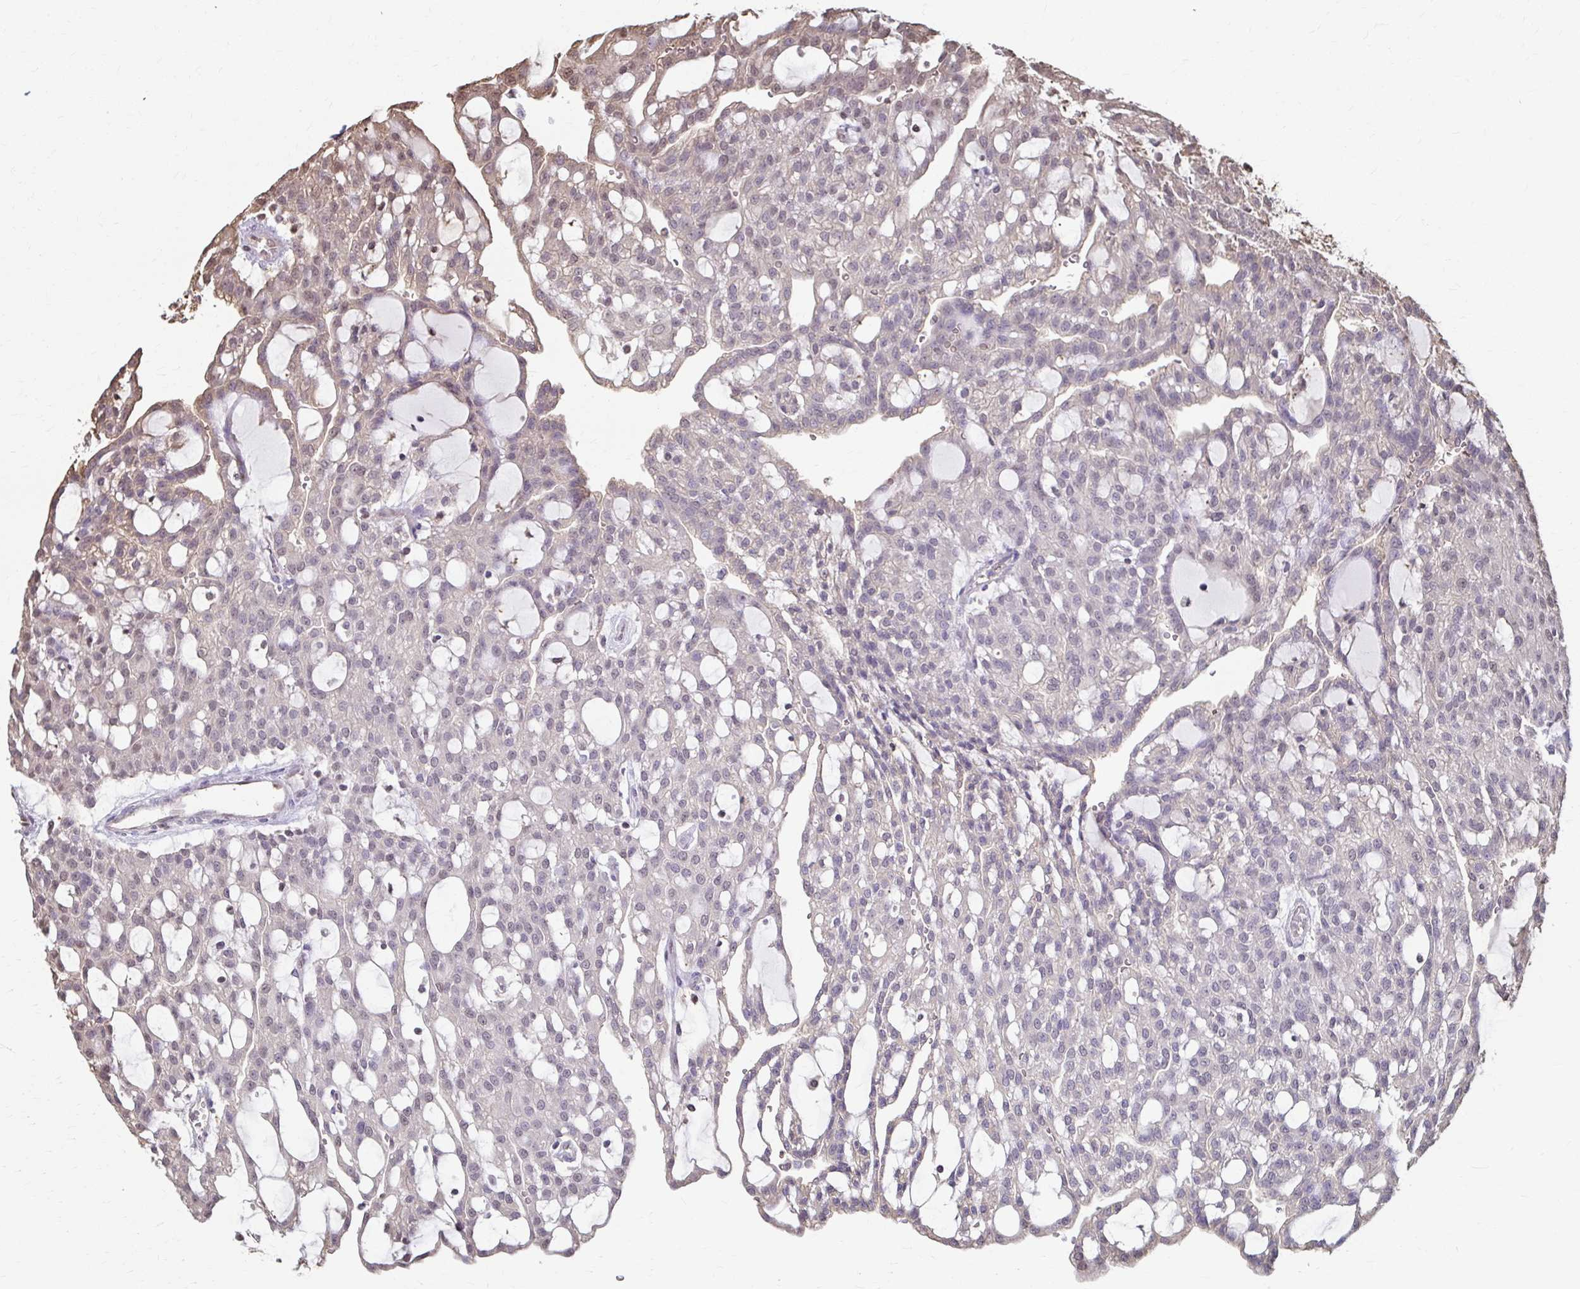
{"staining": {"intensity": "negative", "quantity": "none", "location": "none"}, "tissue": "renal cancer", "cell_type": "Tumor cells", "image_type": "cancer", "snomed": [{"axis": "morphology", "description": "Adenocarcinoma, NOS"}, {"axis": "topography", "description": "Kidney"}], "caption": "Micrograph shows no protein expression in tumor cells of adenocarcinoma (renal) tissue.", "gene": "ING4", "patient": {"sex": "male", "age": 63}}